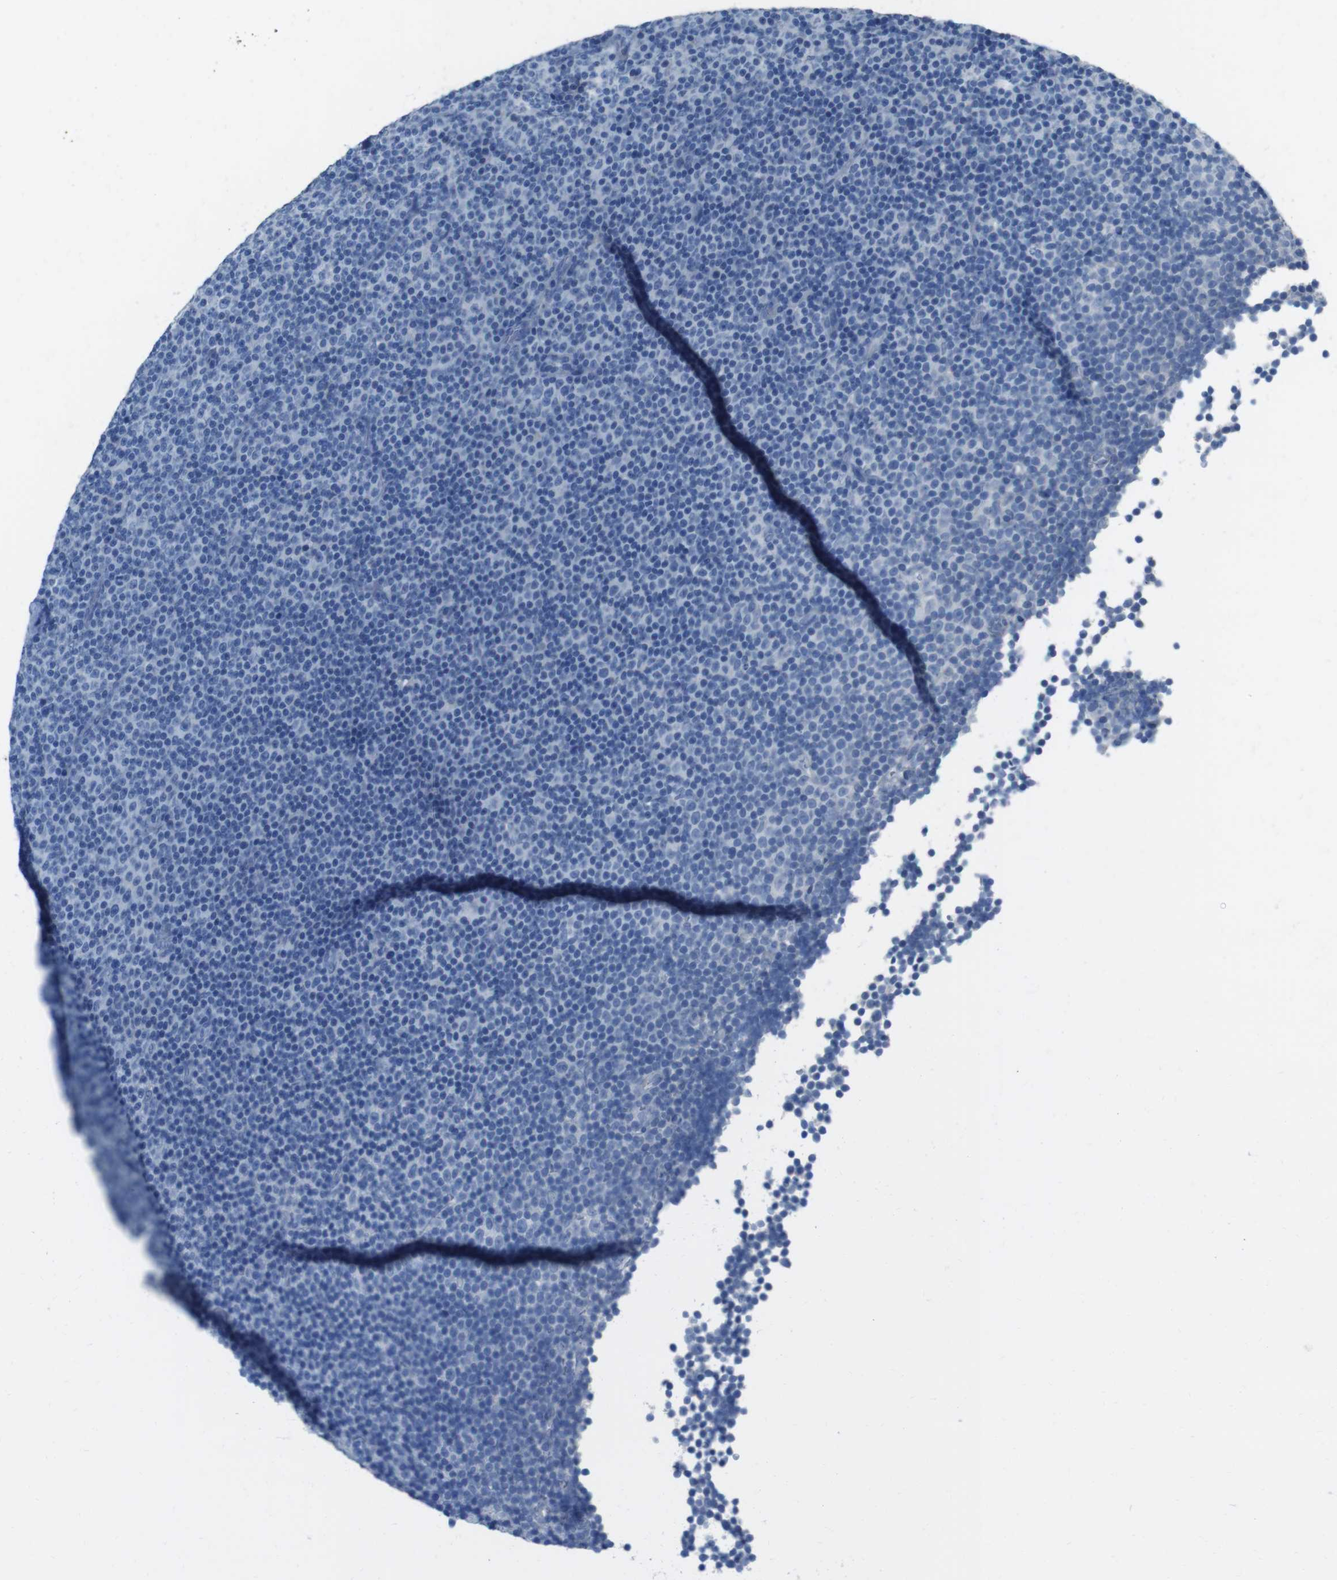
{"staining": {"intensity": "negative", "quantity": "none", "location": "none"}, "tissue": "lymphoma", "cell_type": "Tumor cells", "image_type": "cancer", "snomed": [{"axis": "morphology", "description": "Malignant lymphoma, non-Hodgkin's type, Low grade"}, {"axis": "topography", "description": "Lymph node"}], "caption": "A photomicrograph of human lymphoma is negative for staining in tumor cells.", "gene": "CYP2C8", "patient": {"sex": "female", "age": 67}}